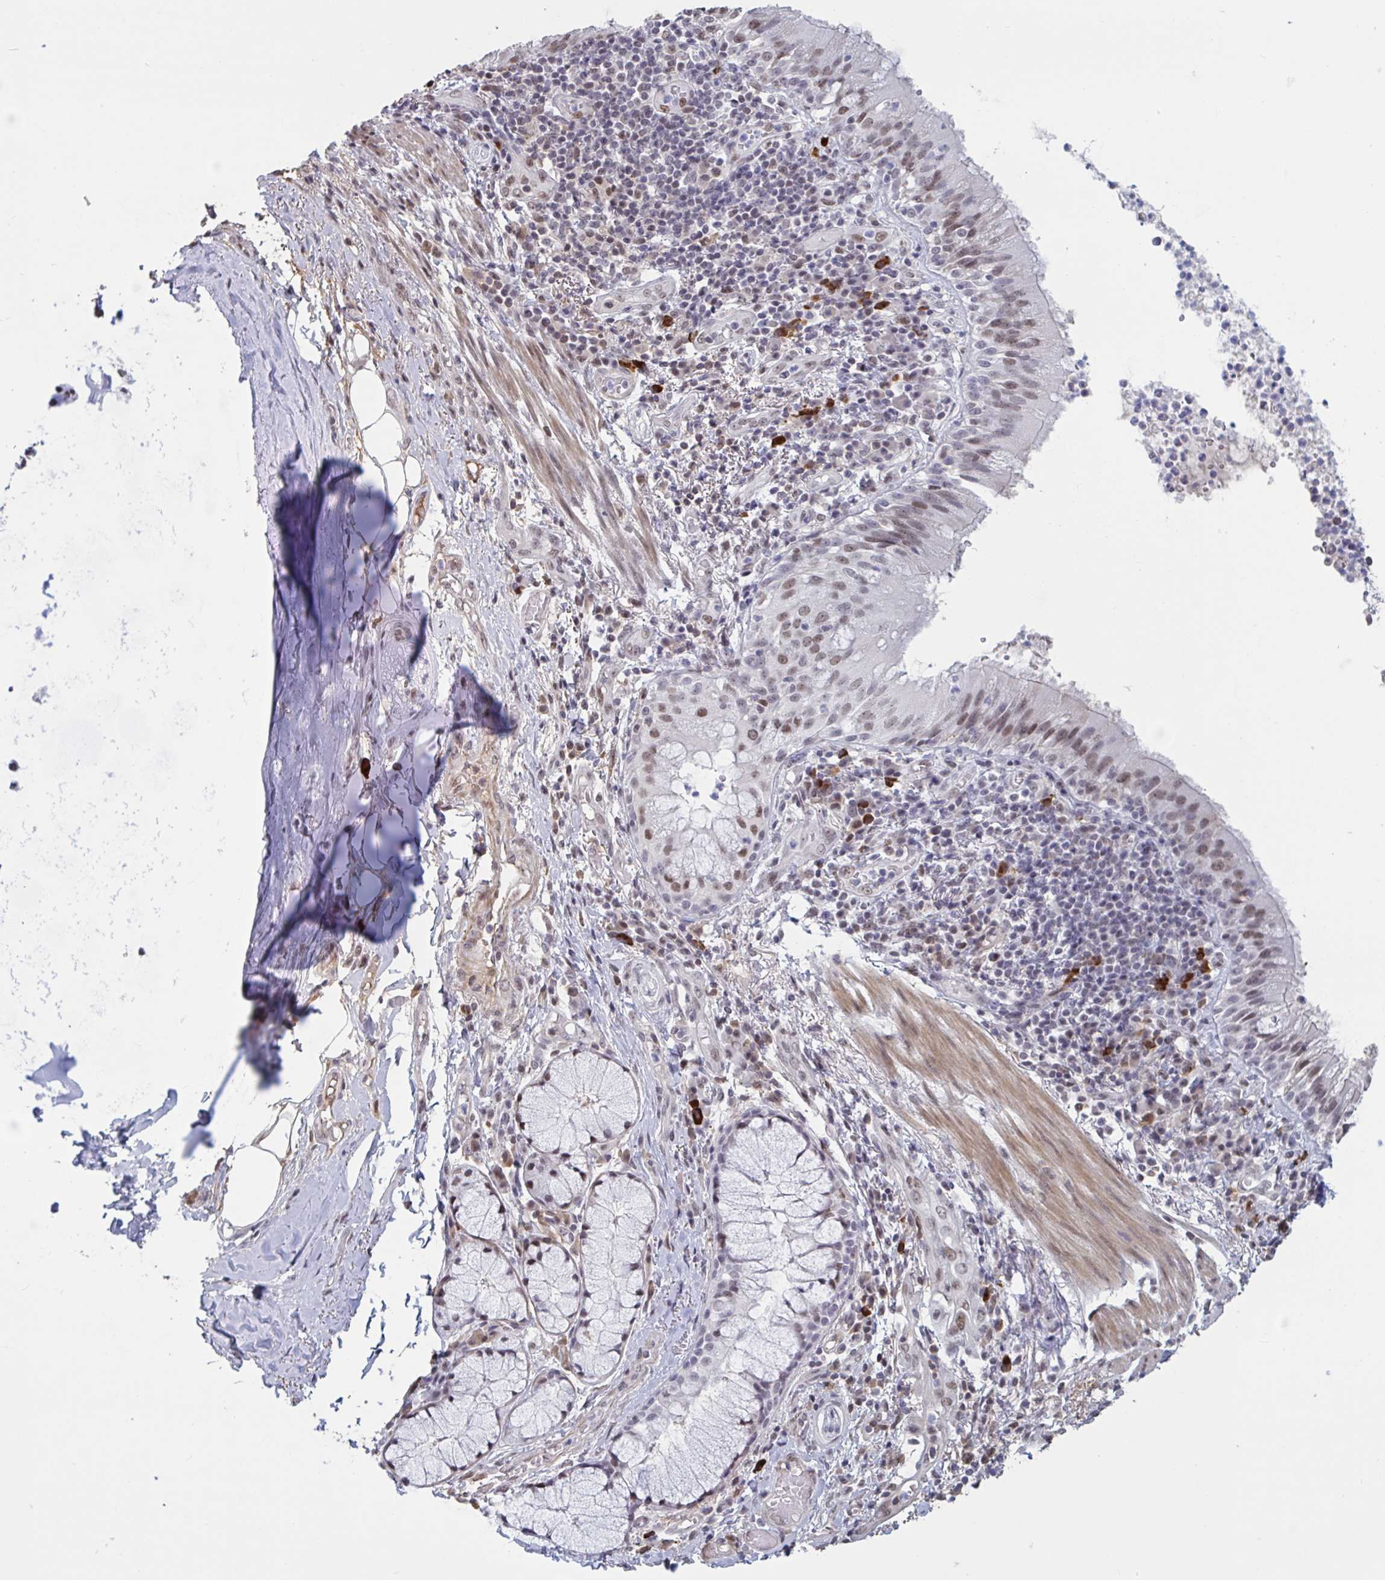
{"staining": {"intensity": "moderate", "quantity": "25%-75%", "location": "nuclear"}, "tissue": "bronchus", "cell_type": "Respiratory epithelial cells", "image_type": "normal", "snomed": [{"axis": "morphology", "description": "Normal tissue, NOS"}, {"axis": "topography", "description": "Cartilage tissue"}, {"axis": "topography", "description": "Bronchus"}], "caption": "This photomicrograph demonstrates IHC staining of unremarkable bronchus, with medium moderate nuclear staining in about 25%-75% of respiratory epithelial cells.", "gene": "BCL7B", "patient": {"sex": "male", "age": 56}}